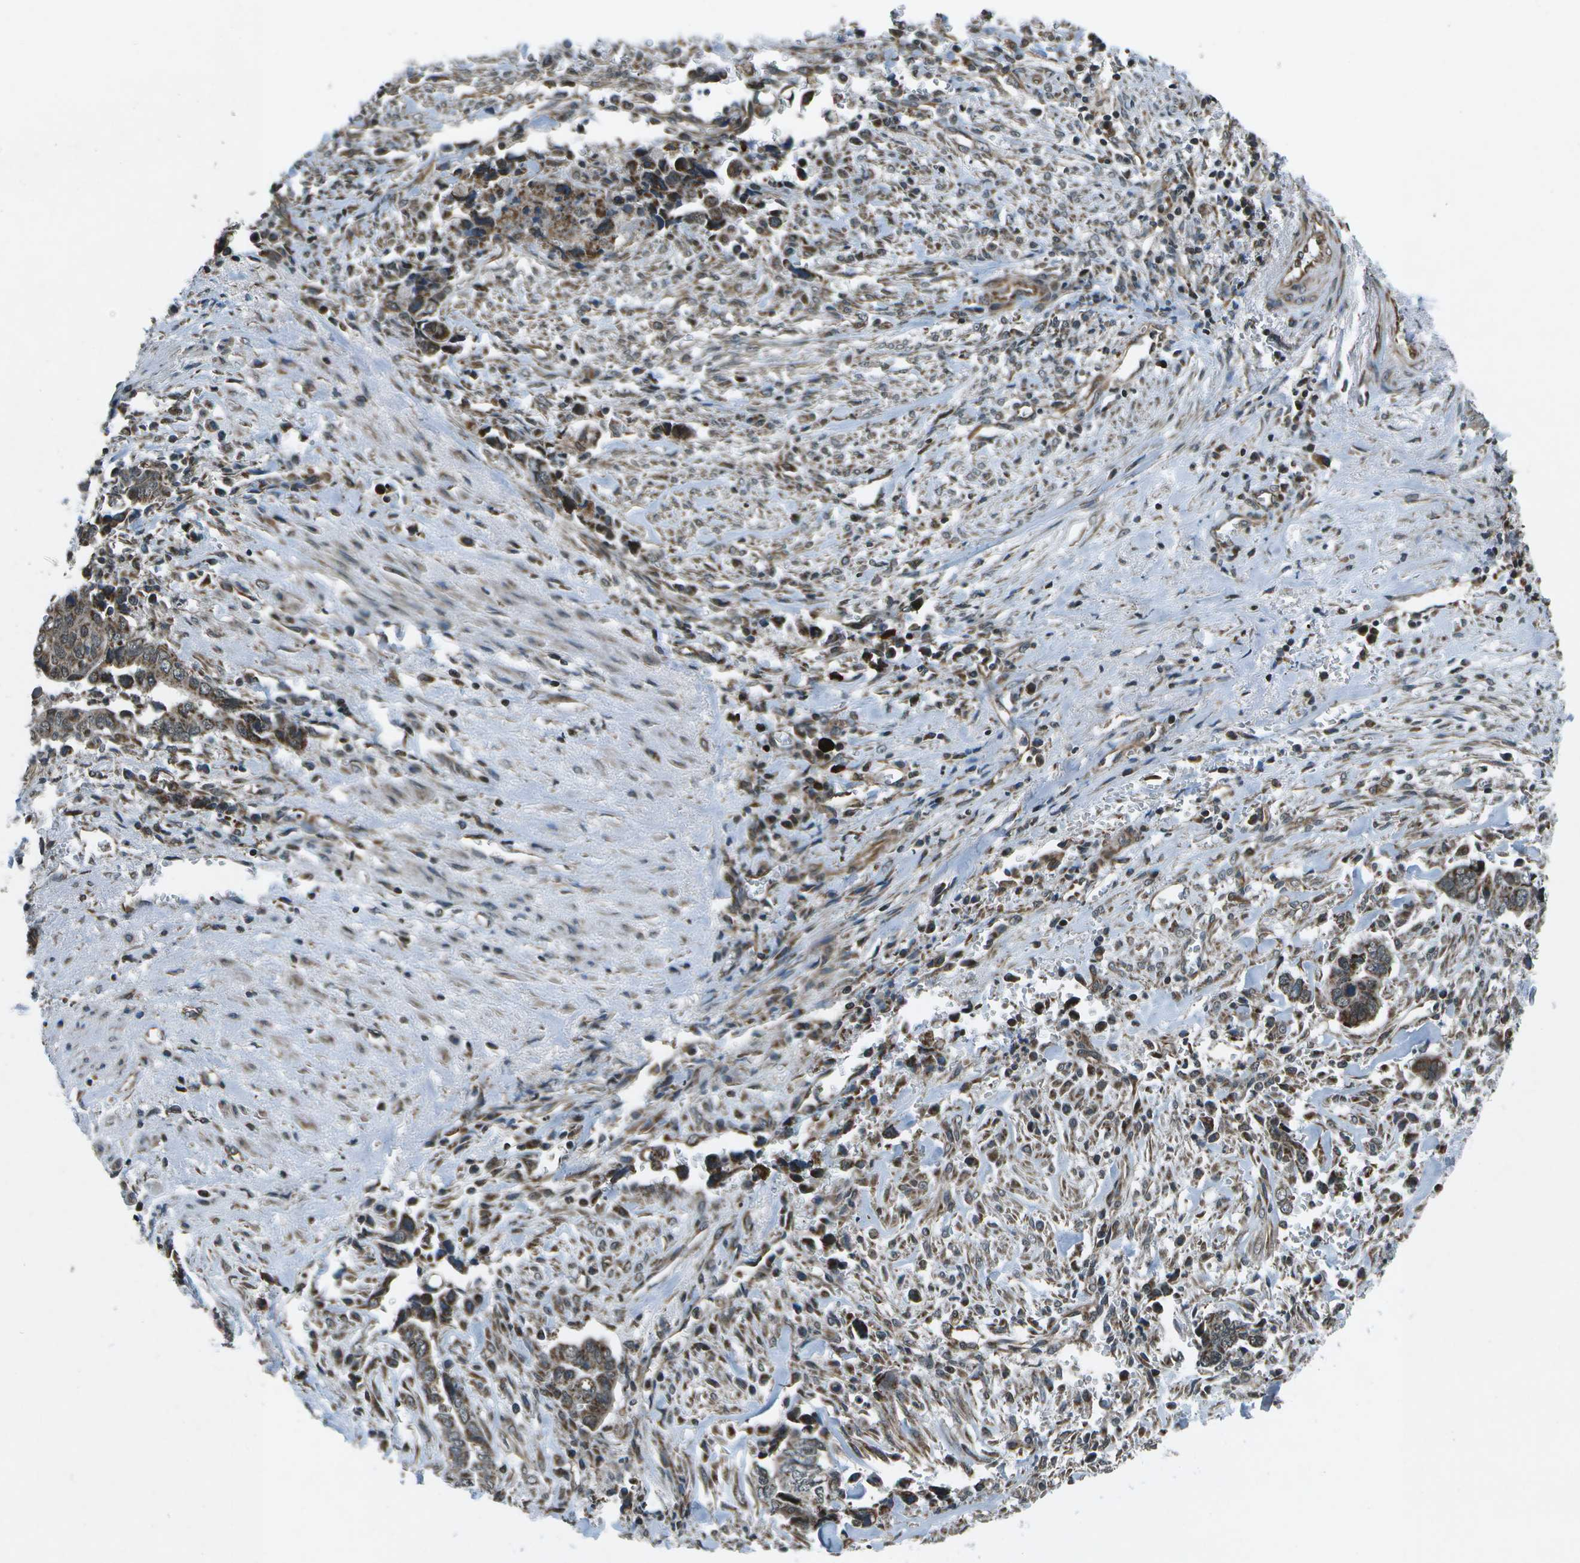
{"staining": {"intensity": "moderate", "quantity": ">75%", "location": "cytoplasmic/membranous"}, "tissue": "liver cancer", "cell_type": "Tumor cells", "image_type": "cancer", "snomed": [{"axis": "morphology", "description": "Cholangiocarcinoma"}, {"axis": "topography", "description": "Liver"}], "caption": "Tumor cells show moderate cytoplasmic/membranous positivity in about >75% of cells in liver cancer.", "gene": "EIF2AK1", "patient": {"sex": "female", "age": 79}}